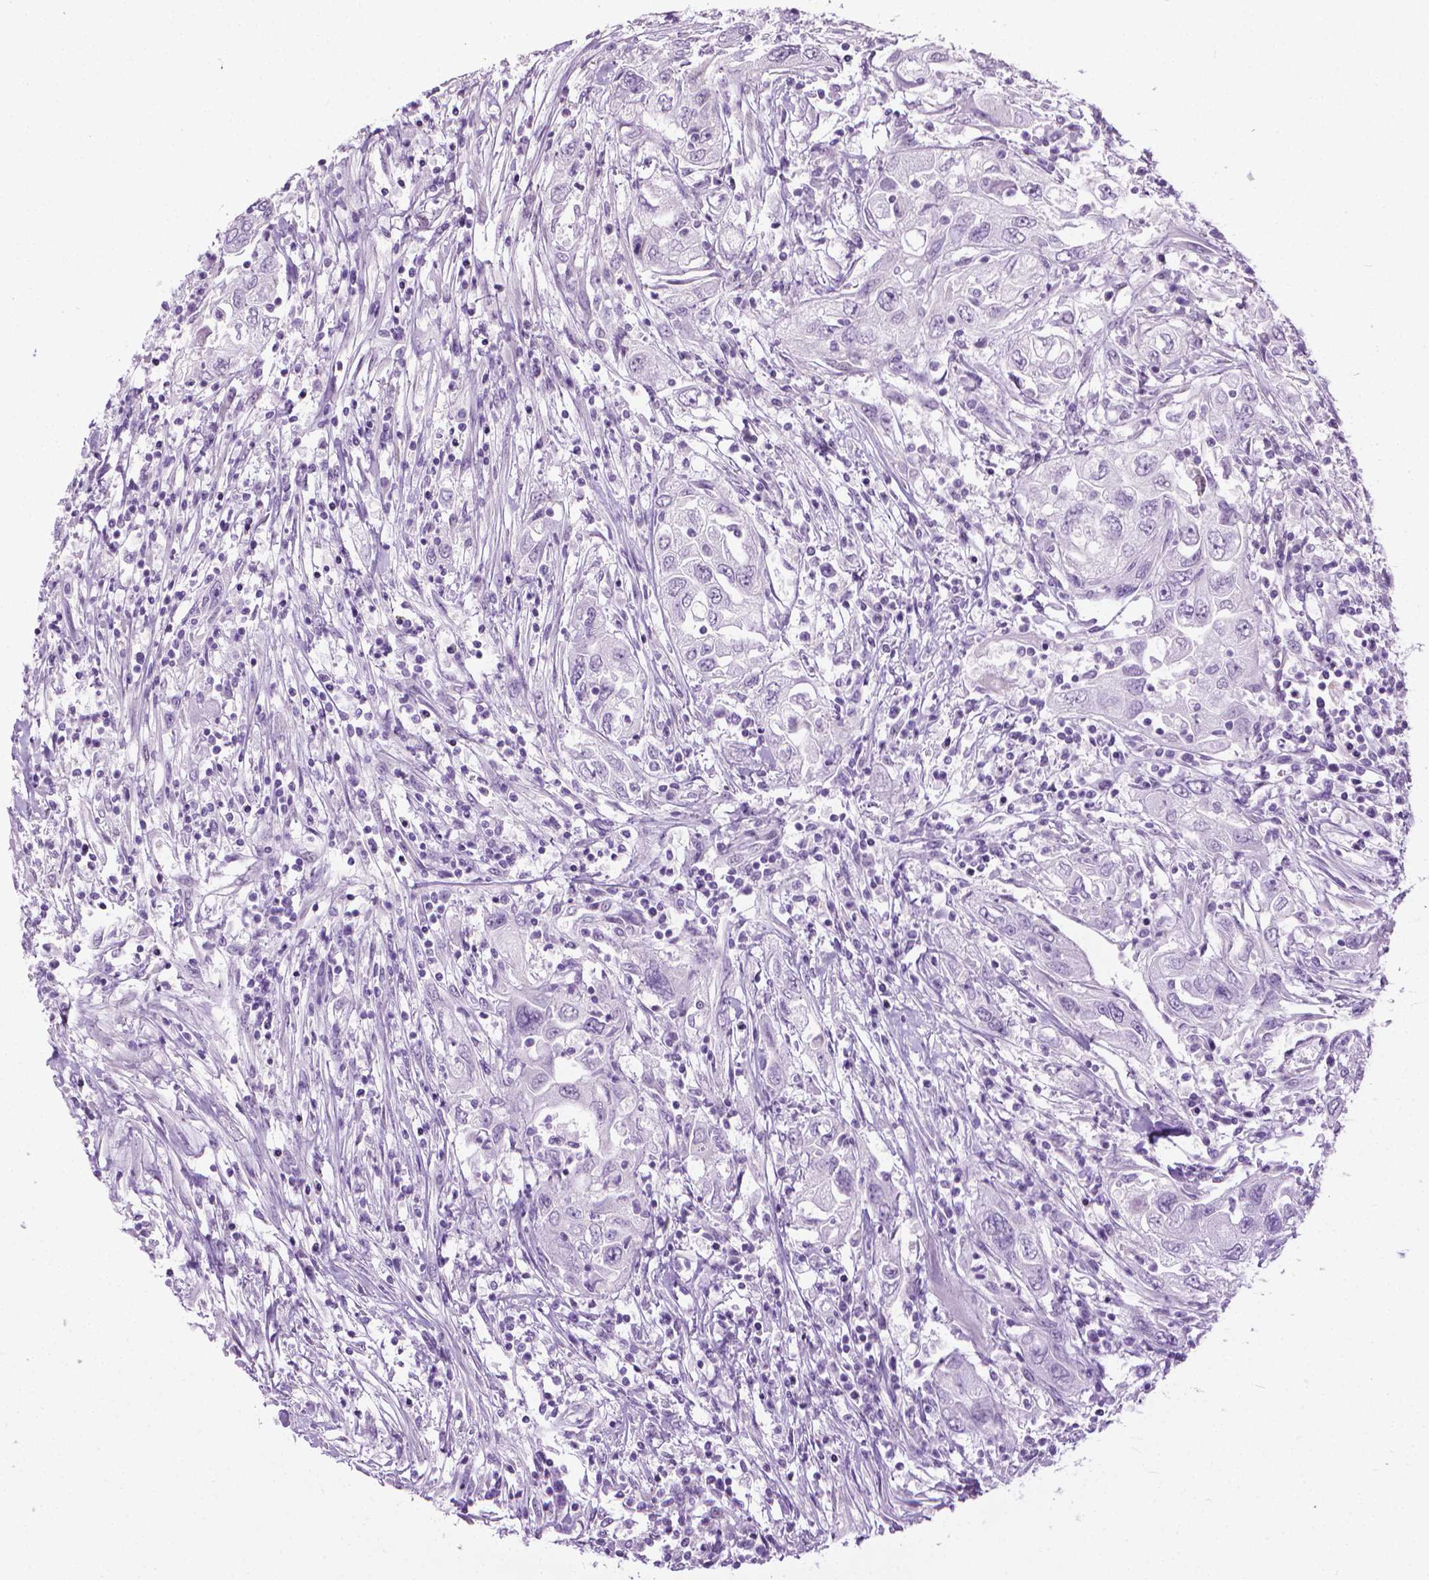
{"staining": {"intensity": "negative", "quantity": "none", "location": "none"}, "tissue": "urothelial cancer", "cell_type": "Tumor cells", "image_type": "cancer", "snomed": [{"axis": "morphology", "description": "Urothelial carcinoma, High grade"}, {"axis": "topography", "description": "Urinary bladder"}], "caption": "High power microscopy histopathology image of an immunohistochemistry (IHC) micrograph of high-grade urothelial carcinoma, revealing no significant staining in tumor cells. (Brightfield microscopy of DAB (3,3'-diaminobenzidine) immunohistochemistry at high magnification).", "gene": "DNAI7", "patient": {"sex": "male", "age": 76}}